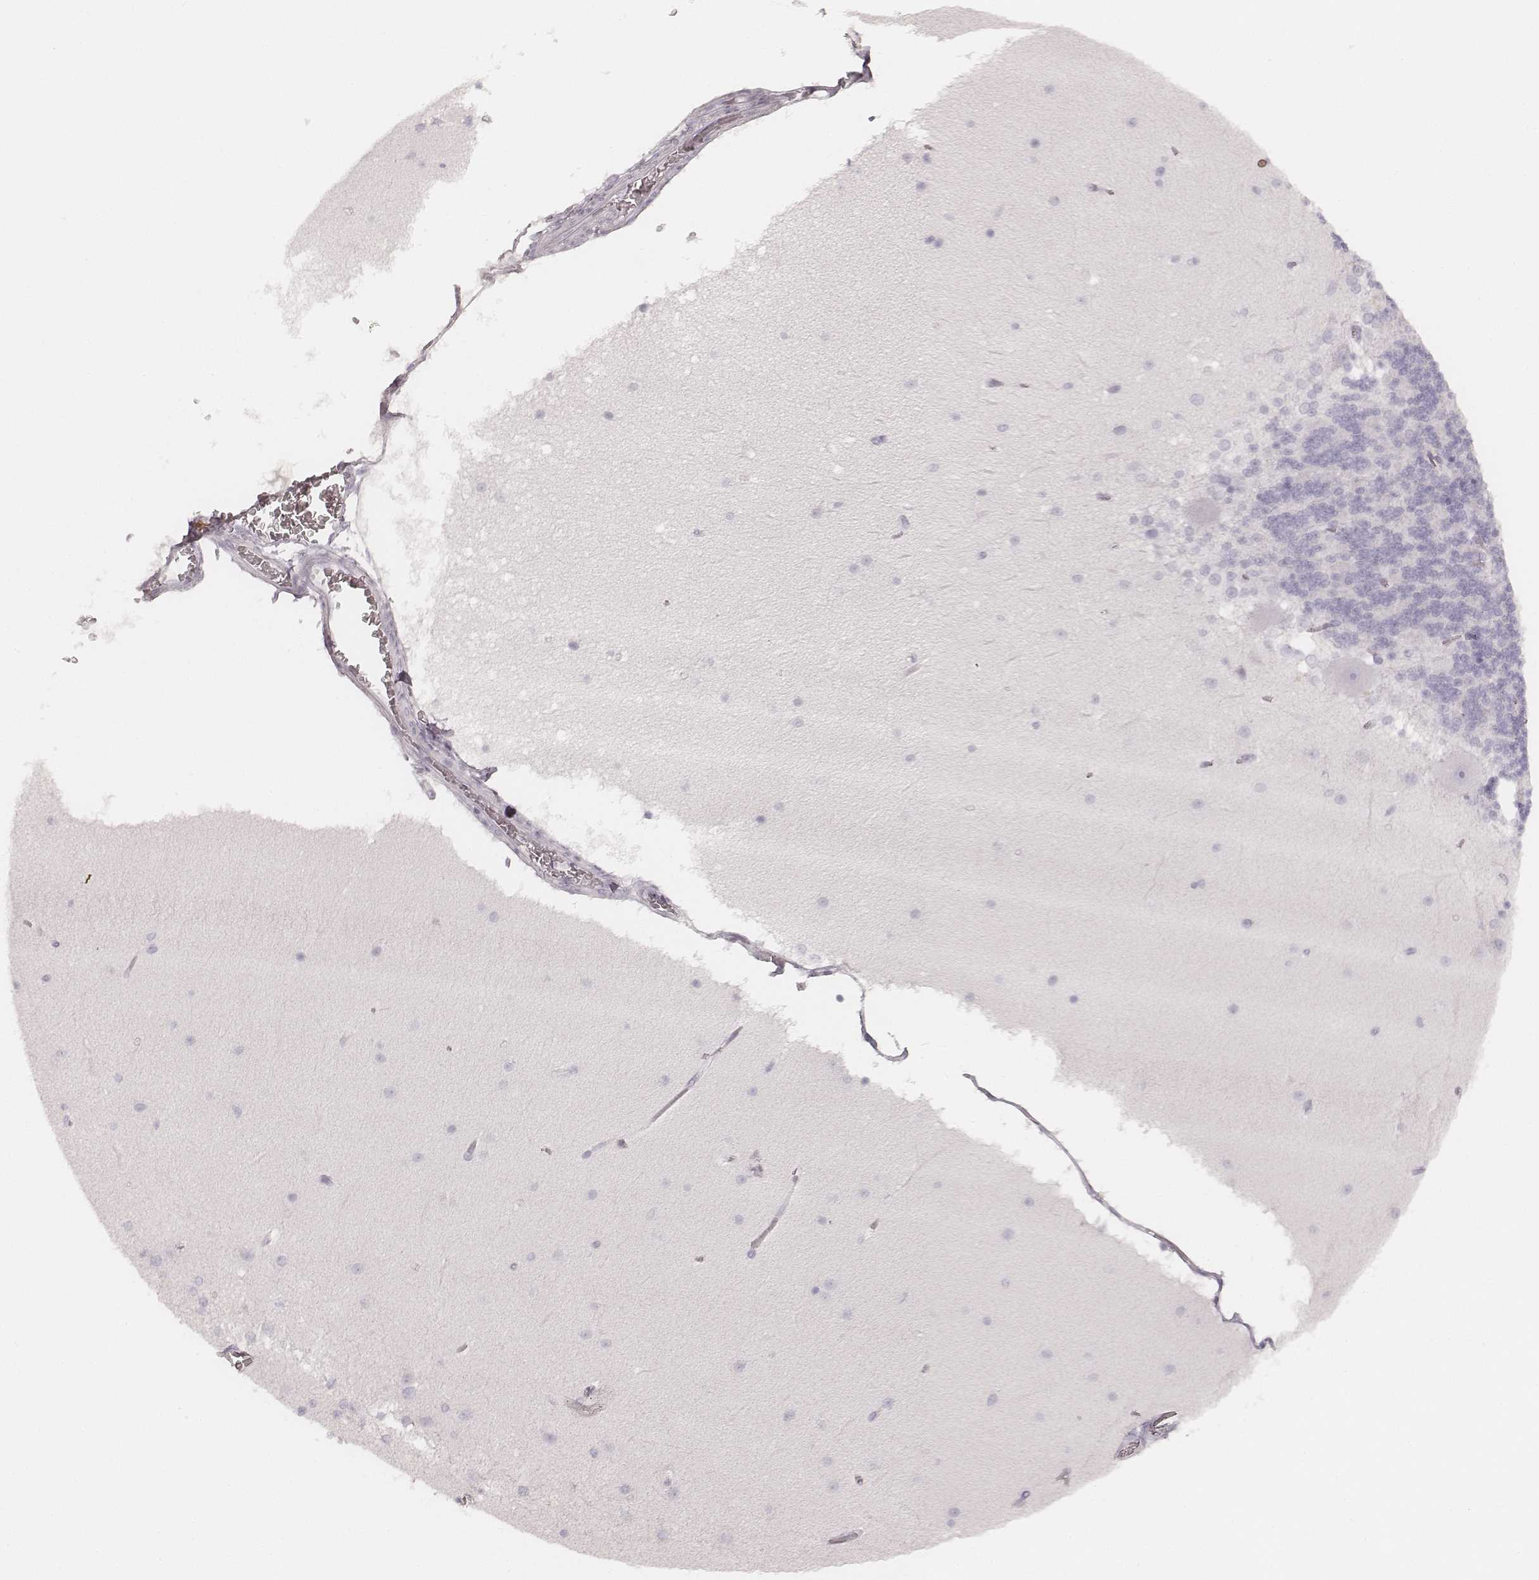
{"staining": {"intensity": "negative", "quantity": "none", "location": "none"}, "tissue": "cerebellum", "cell_type": "Cells in granular layer", "image_type": "normal", "snomed": [{"axis": "morphology", "description": "Normal tissue, NOS"}, {"axis": "topography", "description": "Cerebellum"}], "caption": "A high-resolution photomicrograph shows immunohistochemistry (IHC) staining of normal cerebellum, which demonstrates no significant positivity in cells in granular layer.", "gene": "KRT72", "patient": {"sex": "female", "age": 19}}